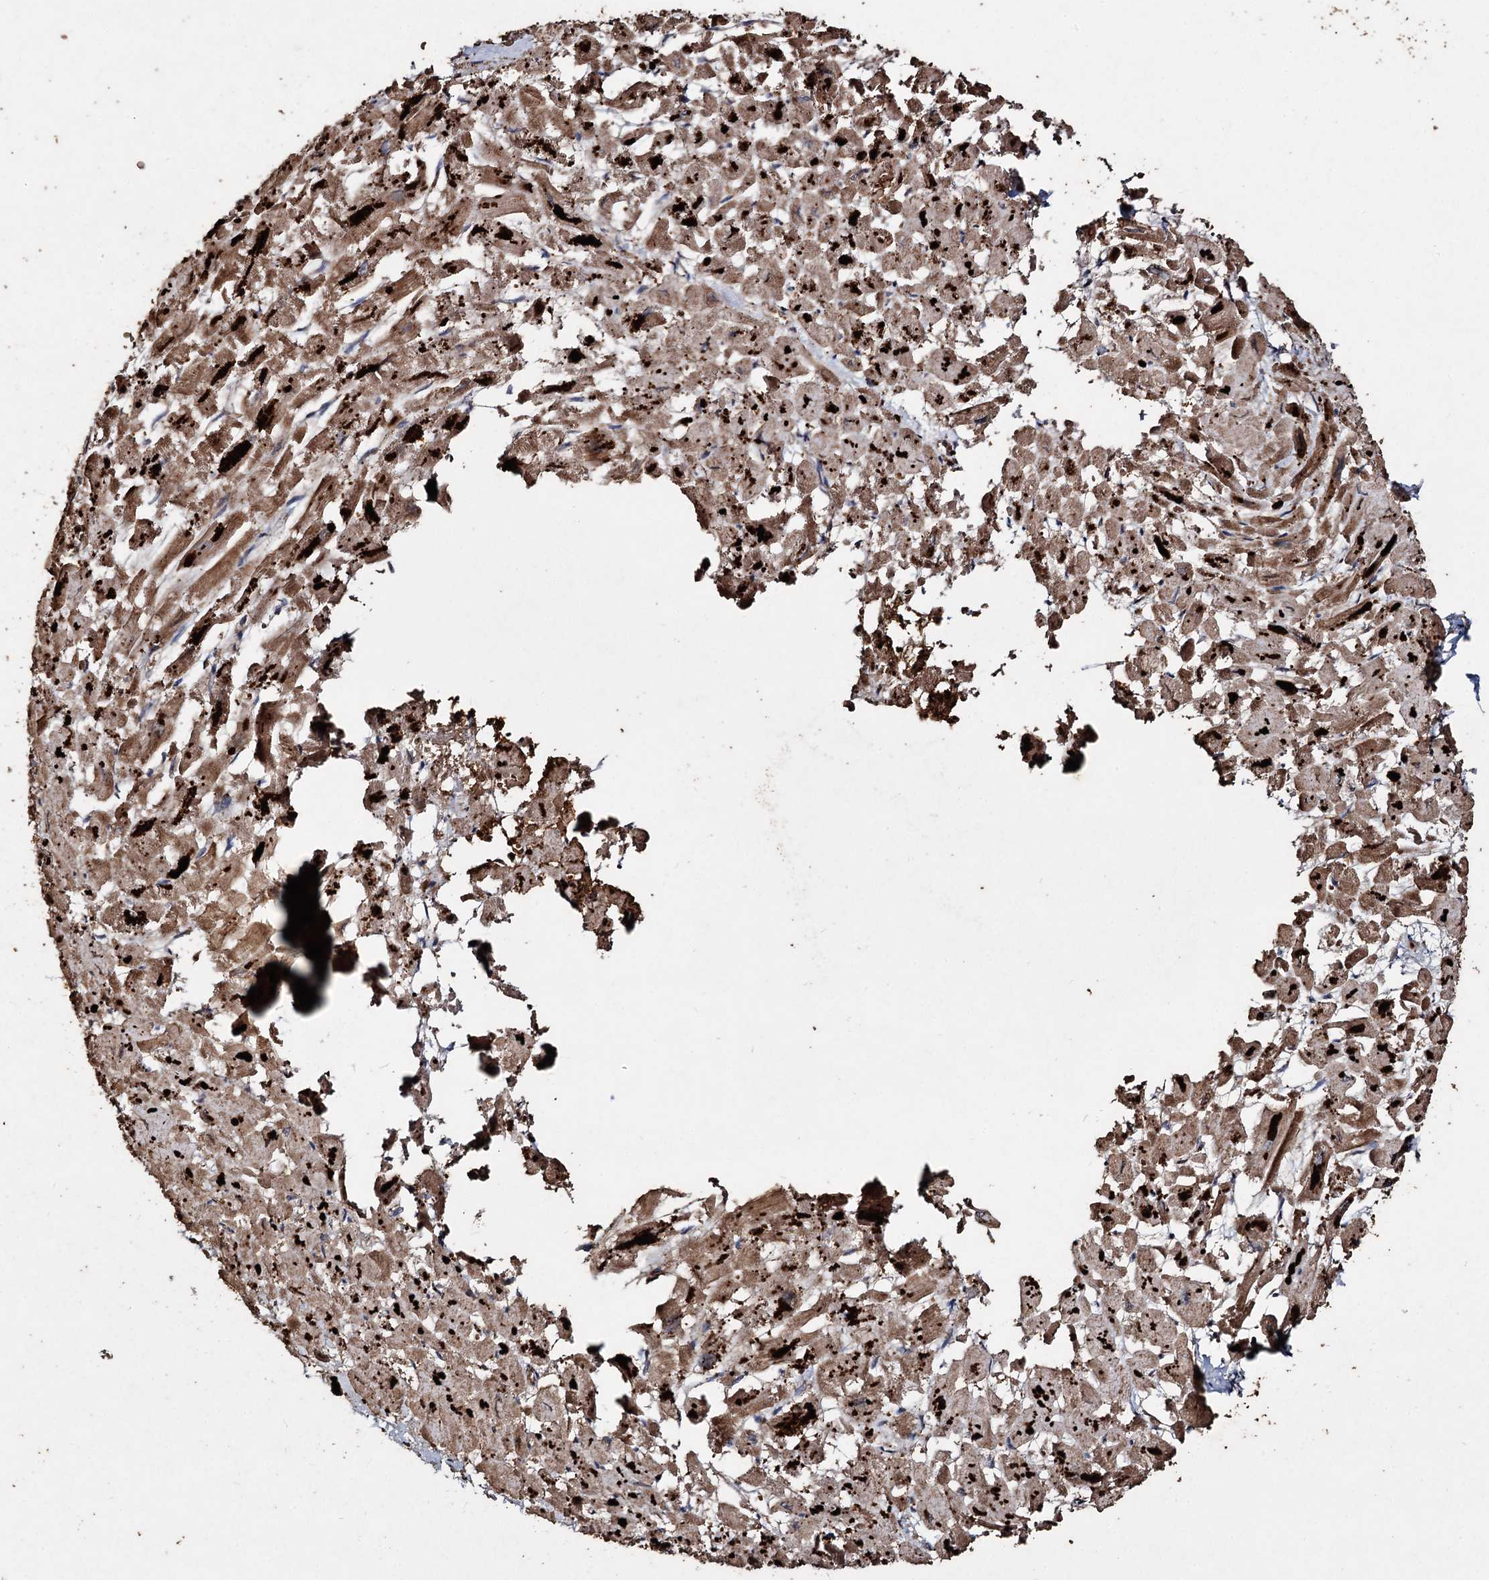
{"staining": {"intensity": "strong", "quantity": ">75%", "location": "cytoplasmic/membranous"}, "tissue": "heart muscle", "cell_type": "Cardiomyocytes", "image_type": "normal", "snomed": [{"axis": "morphology", "description": "Normal tissue, NOS"}, {"axis": "topography", "description": "Heart"}], "caption": "Approximately >75% of cardiomyocytes in normal human heart muscle show strong cytoplasmic/membranous protein positivity as visualized by brown immunohistochemical staining.", "gene": "NOTCH2NLA", "patient": {"sex": "male", "age": 54}}